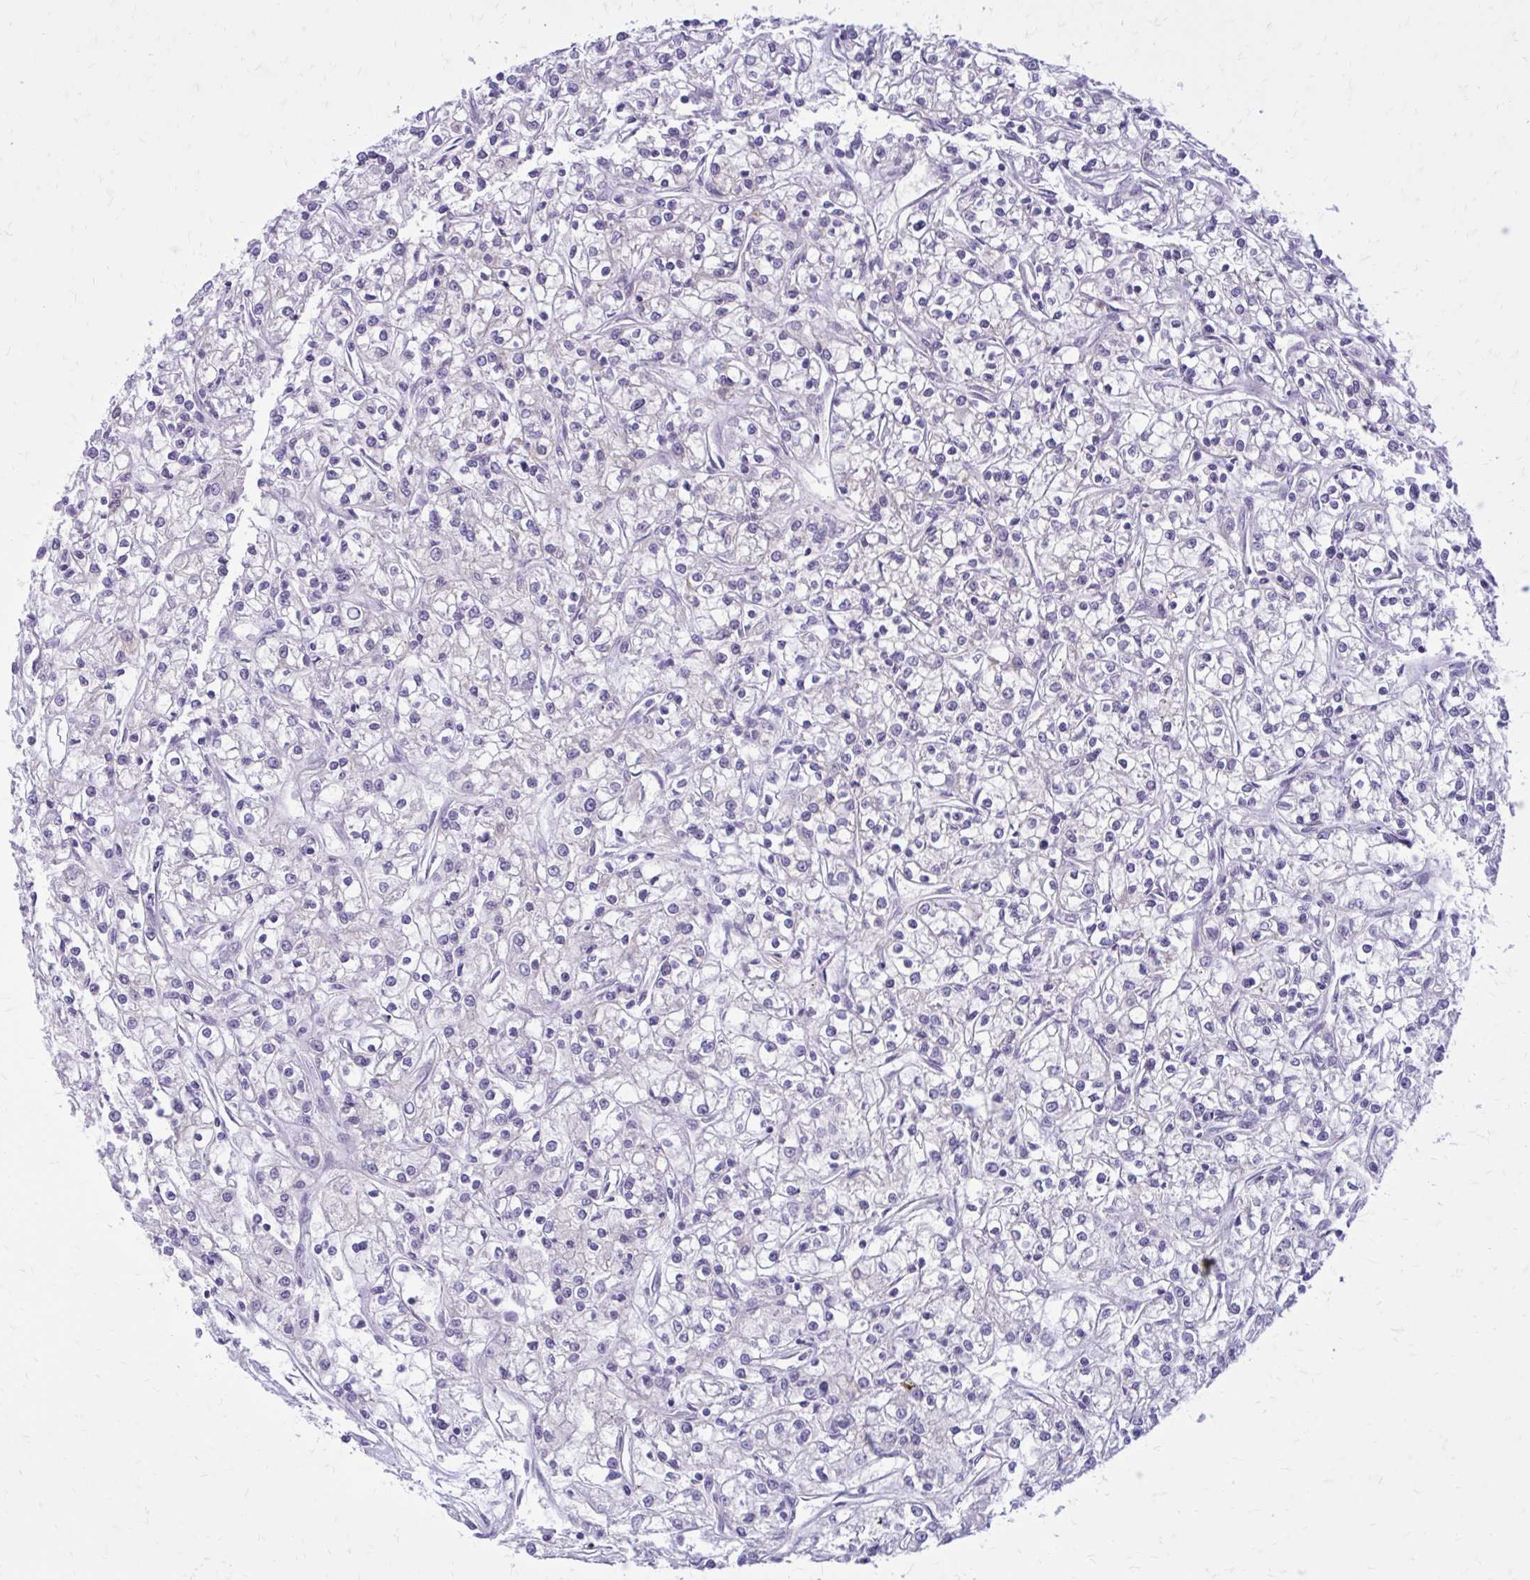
{"staining": {"intensity": "negative", "quantity": "none", "location": "none"}, "tissue": "renal cancer", "cell_type": "Tumor cells", "image_type": "cancer", "snomed": [{"axis": "morphology", "description": "Adenocarcinoma, NOS"}, {"axis": "topography", "description": "Kidney"}], "caption": "There is no significant staining in tumor cells of renal cancer.", "gene": "BEND5", "patient": {"sex": "female", "age": 59}}